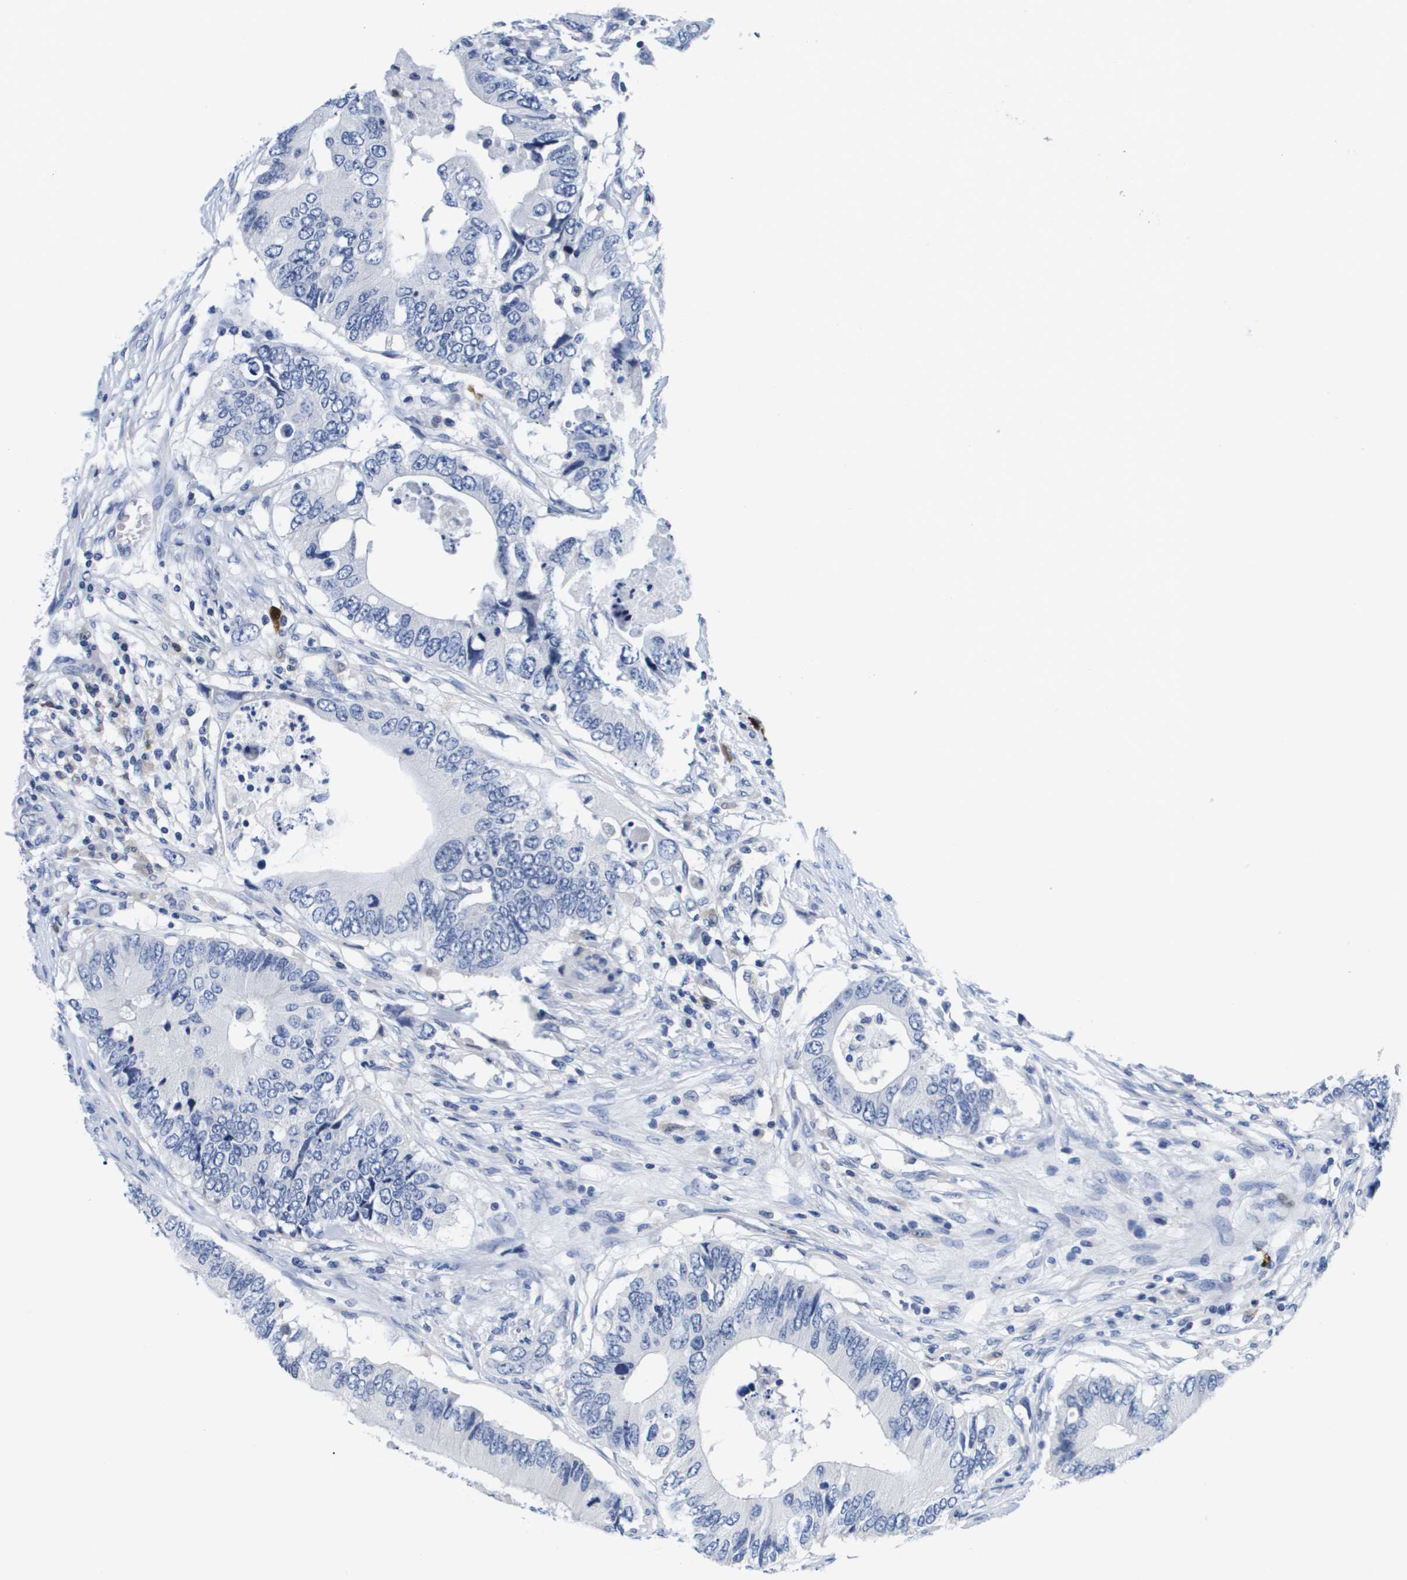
{"staining": {"intensity": "negative", "quantity": "none", "location": "none"}, "tissue": "colorectal cancer", "cell_type": "Tumor cells", "image_type": "cancer", "snomed": [{"axis": "morphology", "description": "Adenocarcinoma, NOS"}, {"axis": "topography", "description": "Colon"}], "caption": "Immunohistochemical staining of human colorectal cancer shows no significant positivity in tumor cells.", "gene": "HMOX1", "patient": {"sex": "male", "age": 71}}